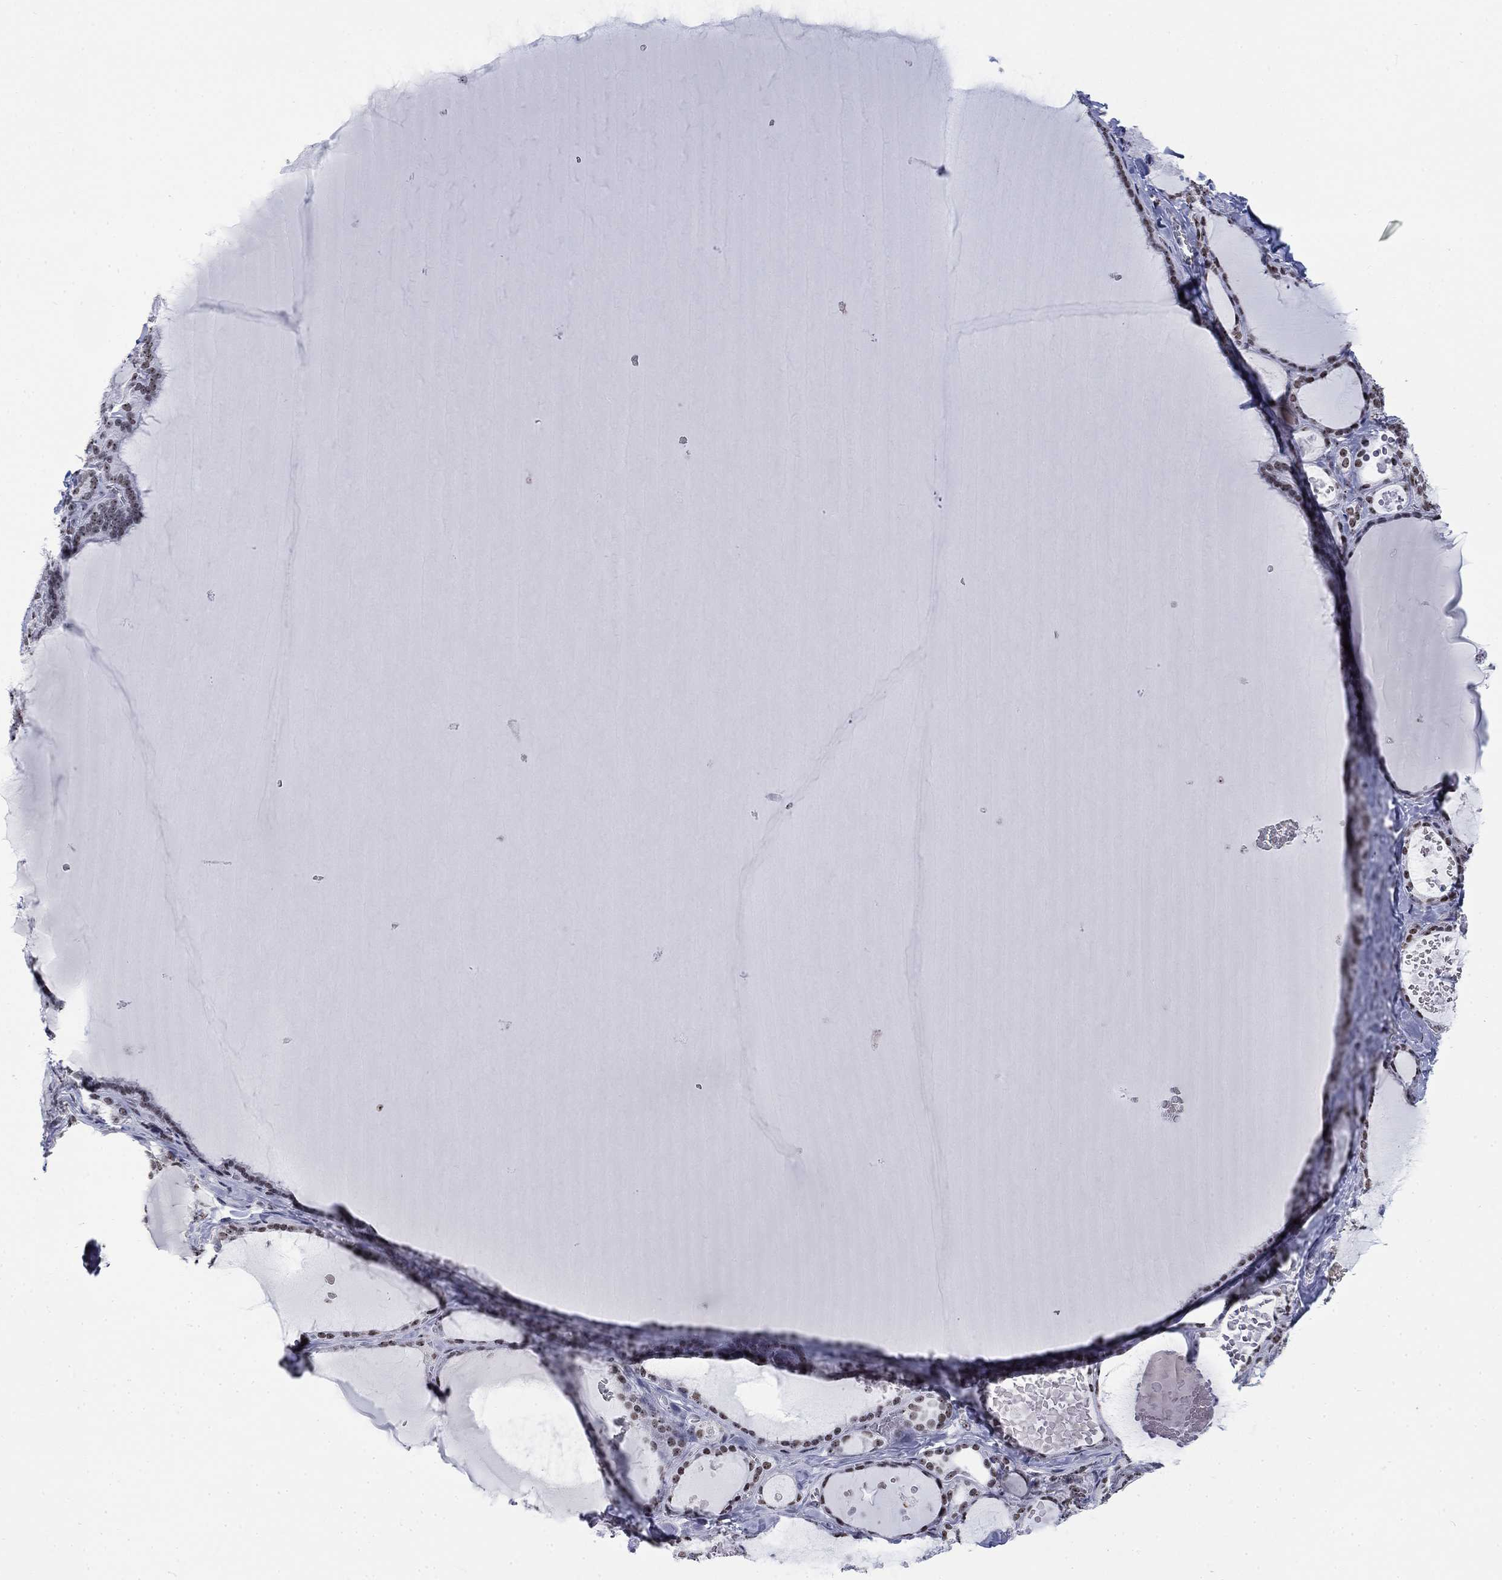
{"staining": {"intensity": "moderate", "quantity": "25%-75%", "location": "nuclear"}, "tissue": "thyroid gland", "cell_type": "Glandular cells", "image_type": "normal", "snomed": [{"axis": "morphology", "description": "Normal tissue, NOS"}, {"axis": "topography", "description": "Thyroid gland"}], "caption": "A brown stain labels moderate nuclear staining of a protein in glandular cells of benign thyroid gland.", "gene": "CSRNP3", "patient": {"sex": "female", "age": 56}}